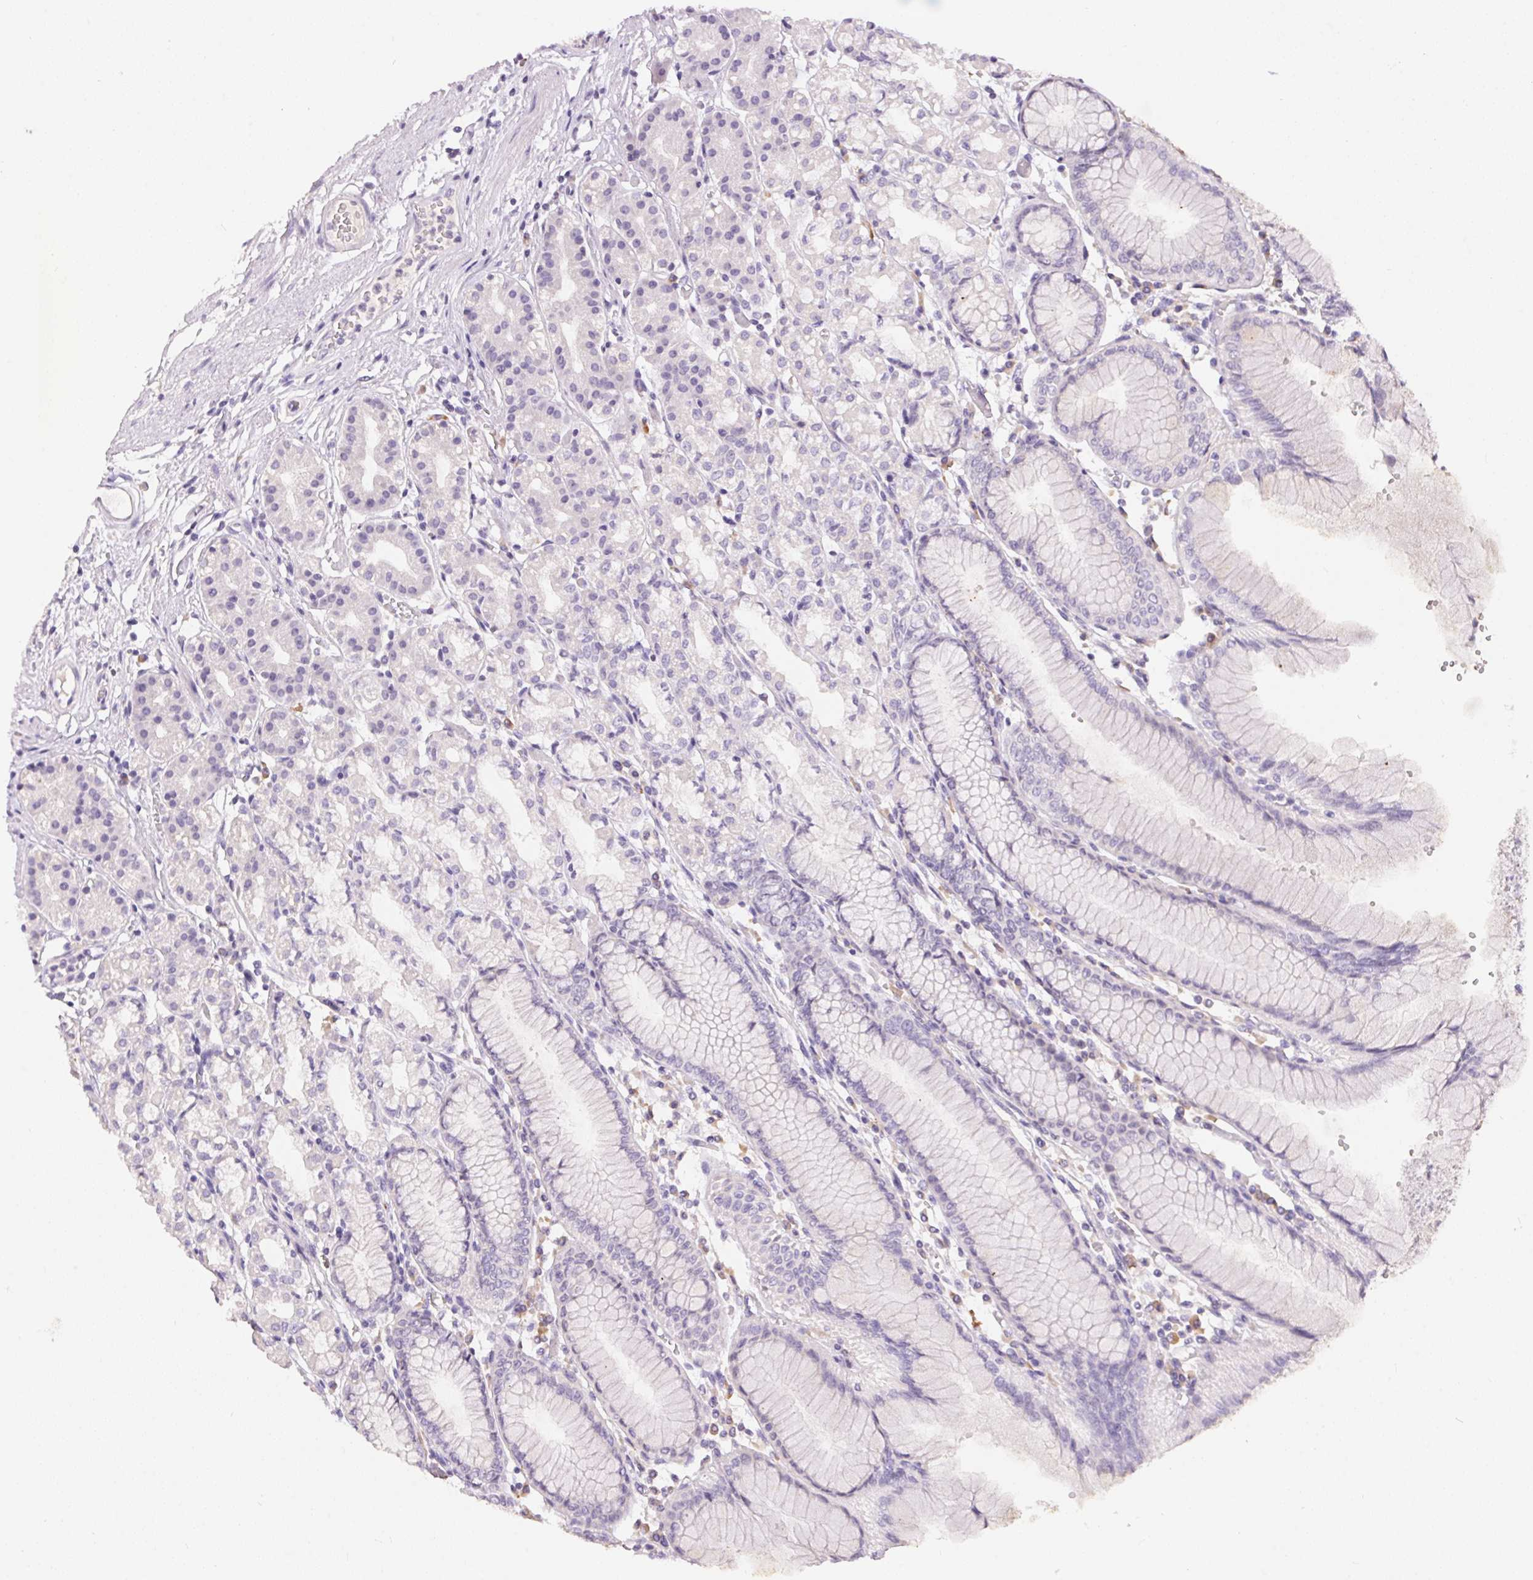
{"staining": {"intensity": "negative", "quantity": "none", "location": "none"}, "tissue": "stomach", "cell_type": "Glandular cells", "image_type": "normal", "snomed": [{"axis": "morphology", "description": "Normal tissue, NOS"}, {"axis": "topography", "description": "Skeletal muscle"}, {"axis": "topography", "description": "Stomach"}], "caption": "This is an immunohistochemistry micrograph of benign human stomach. There is no staining in glandular cells.", "gene": "PNLIPRP3", "patient": {"sex": "female", "age": 57}}